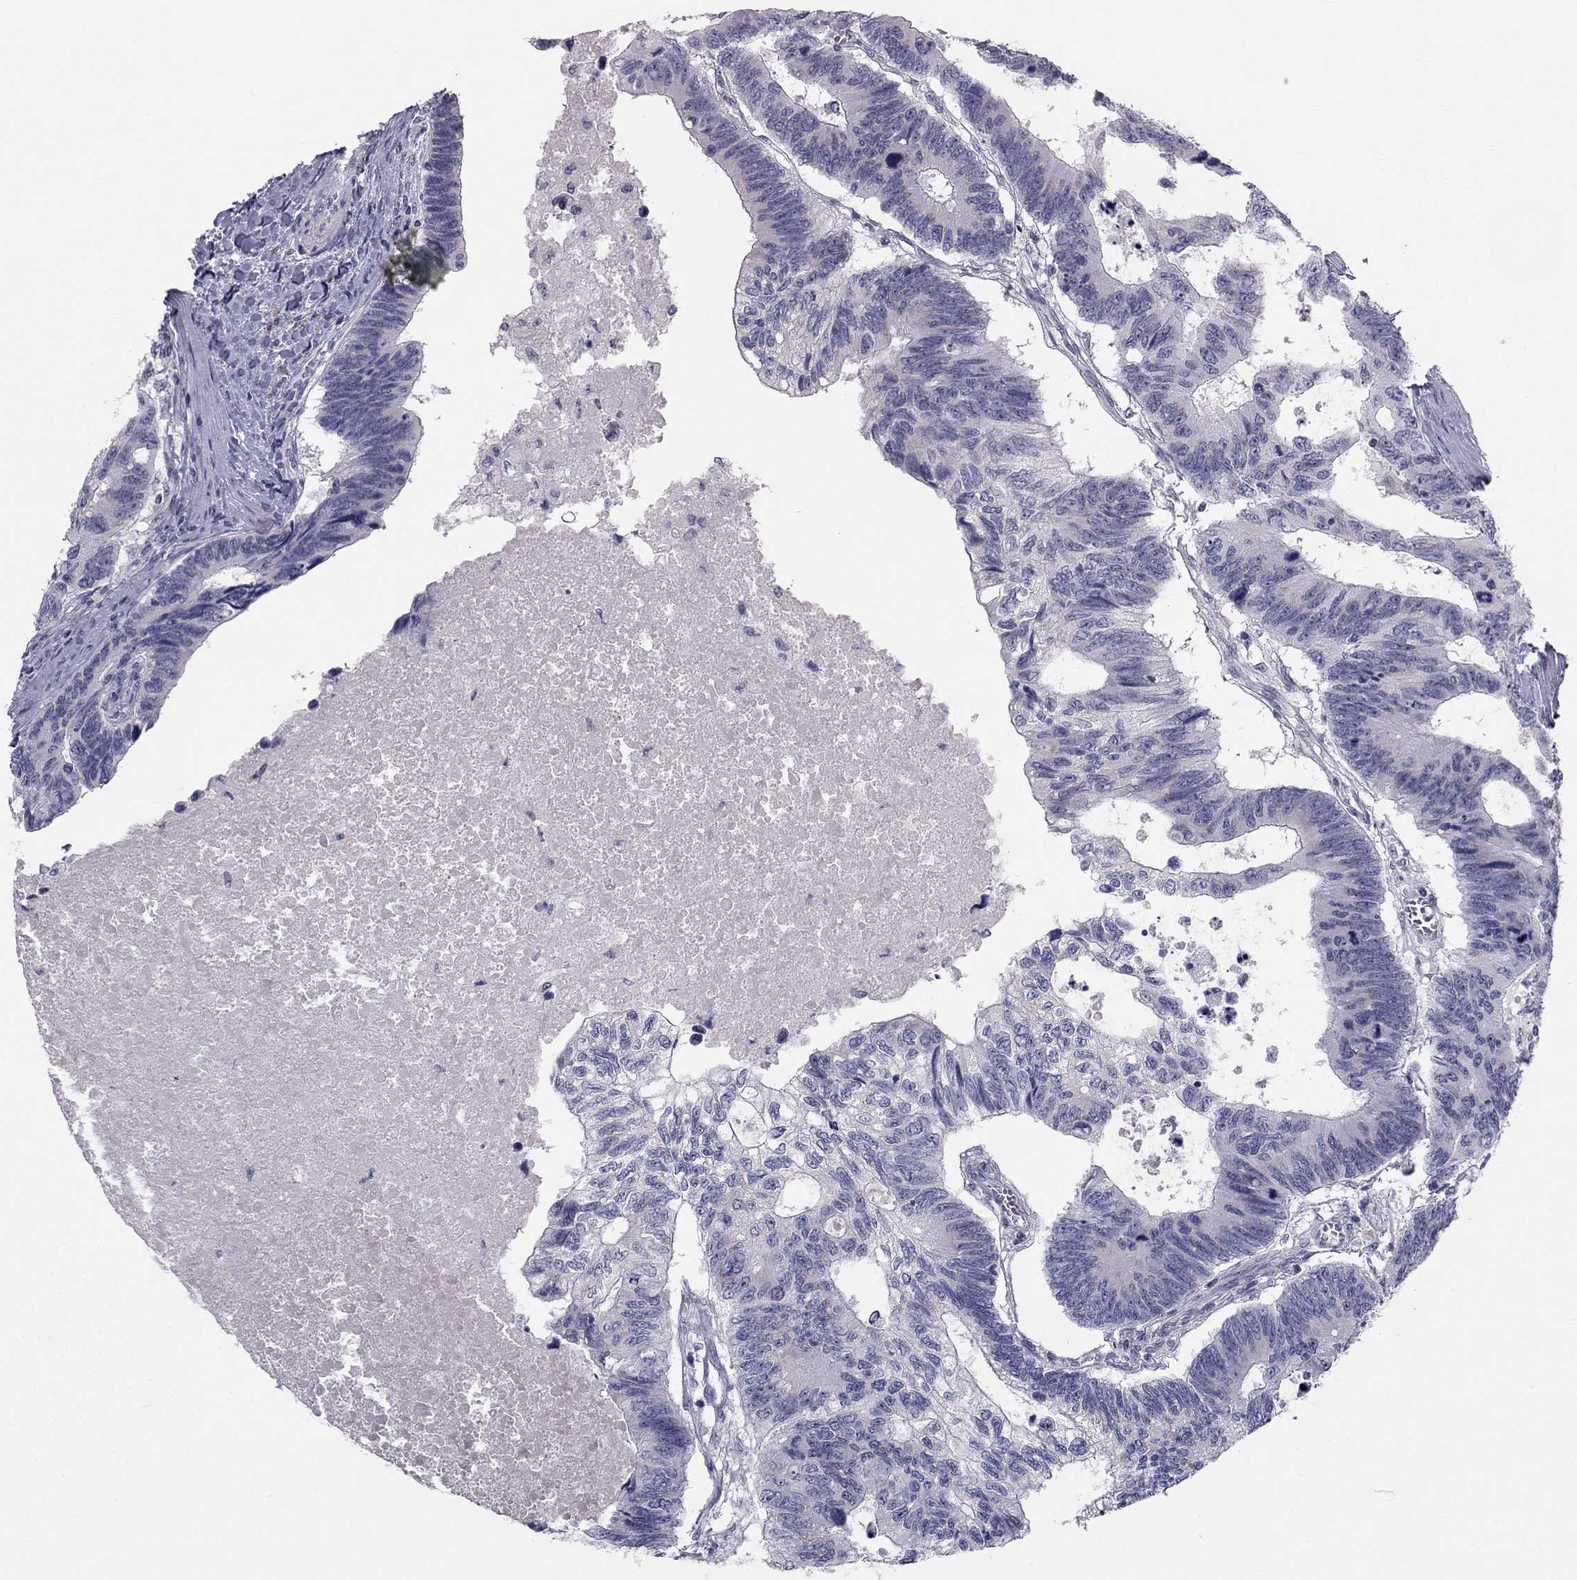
{"staining": {"intensity": "negative", "quantity": "none", "location": "none"}, "tissue": "colorectal cancer", "cell_type": "Tumor cells", "image_type": "cancer", "snomed": [{"axis": "morphology", "description": "Adenocarcinoma, NOS"}, {"axis": "topography", "description": "Colon"}], "caption": "This is an IHC micrograph of adenocarcinoma (colorectal). There is no expression in tumor cells.", "gene": "TRPS1", "patient": {"sex": "female", "age": 77}}